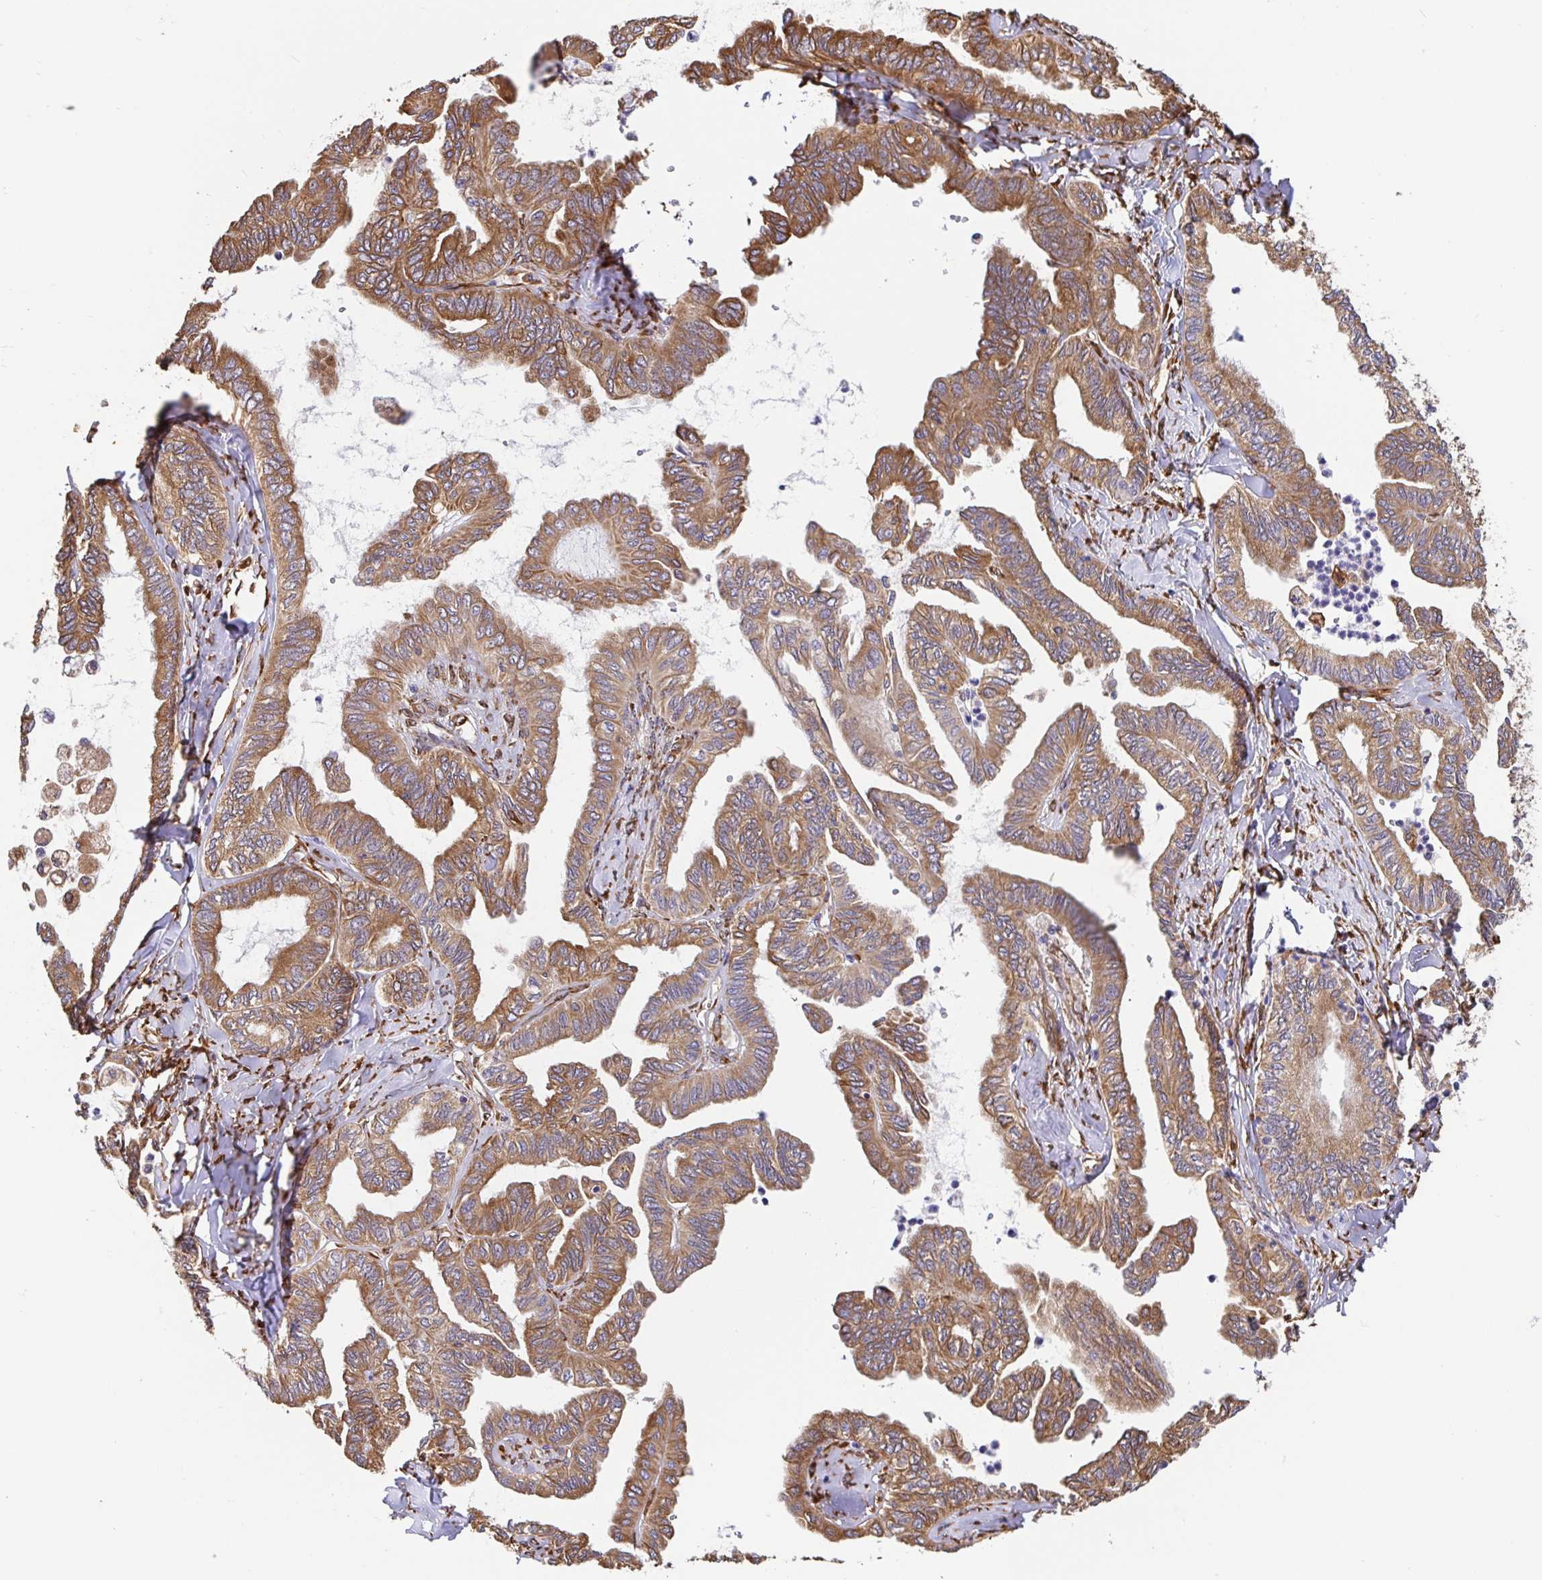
{"staining": {"intensity": "moderate", "quantity": ">75%", "location": "cytoplasmic/membranous"}, "tissue": "ovarian cancer", "cell_type": "Tumor cells", "image_type": "cancer", "snomed": [{"axis": "morphology", "description": "Carcinoma, endometroid"}, {"axis": "topography", "description": "Ovary"}], "caption": "Brown immunohistochemical staining in ovarian cancer (endometroid carcinoma) exhibits moderate cytoplasmic/membranous staining in about >75% of tumor cells.", "gene": "MAOA", "patient": {"sex": "female", "age": 70}}